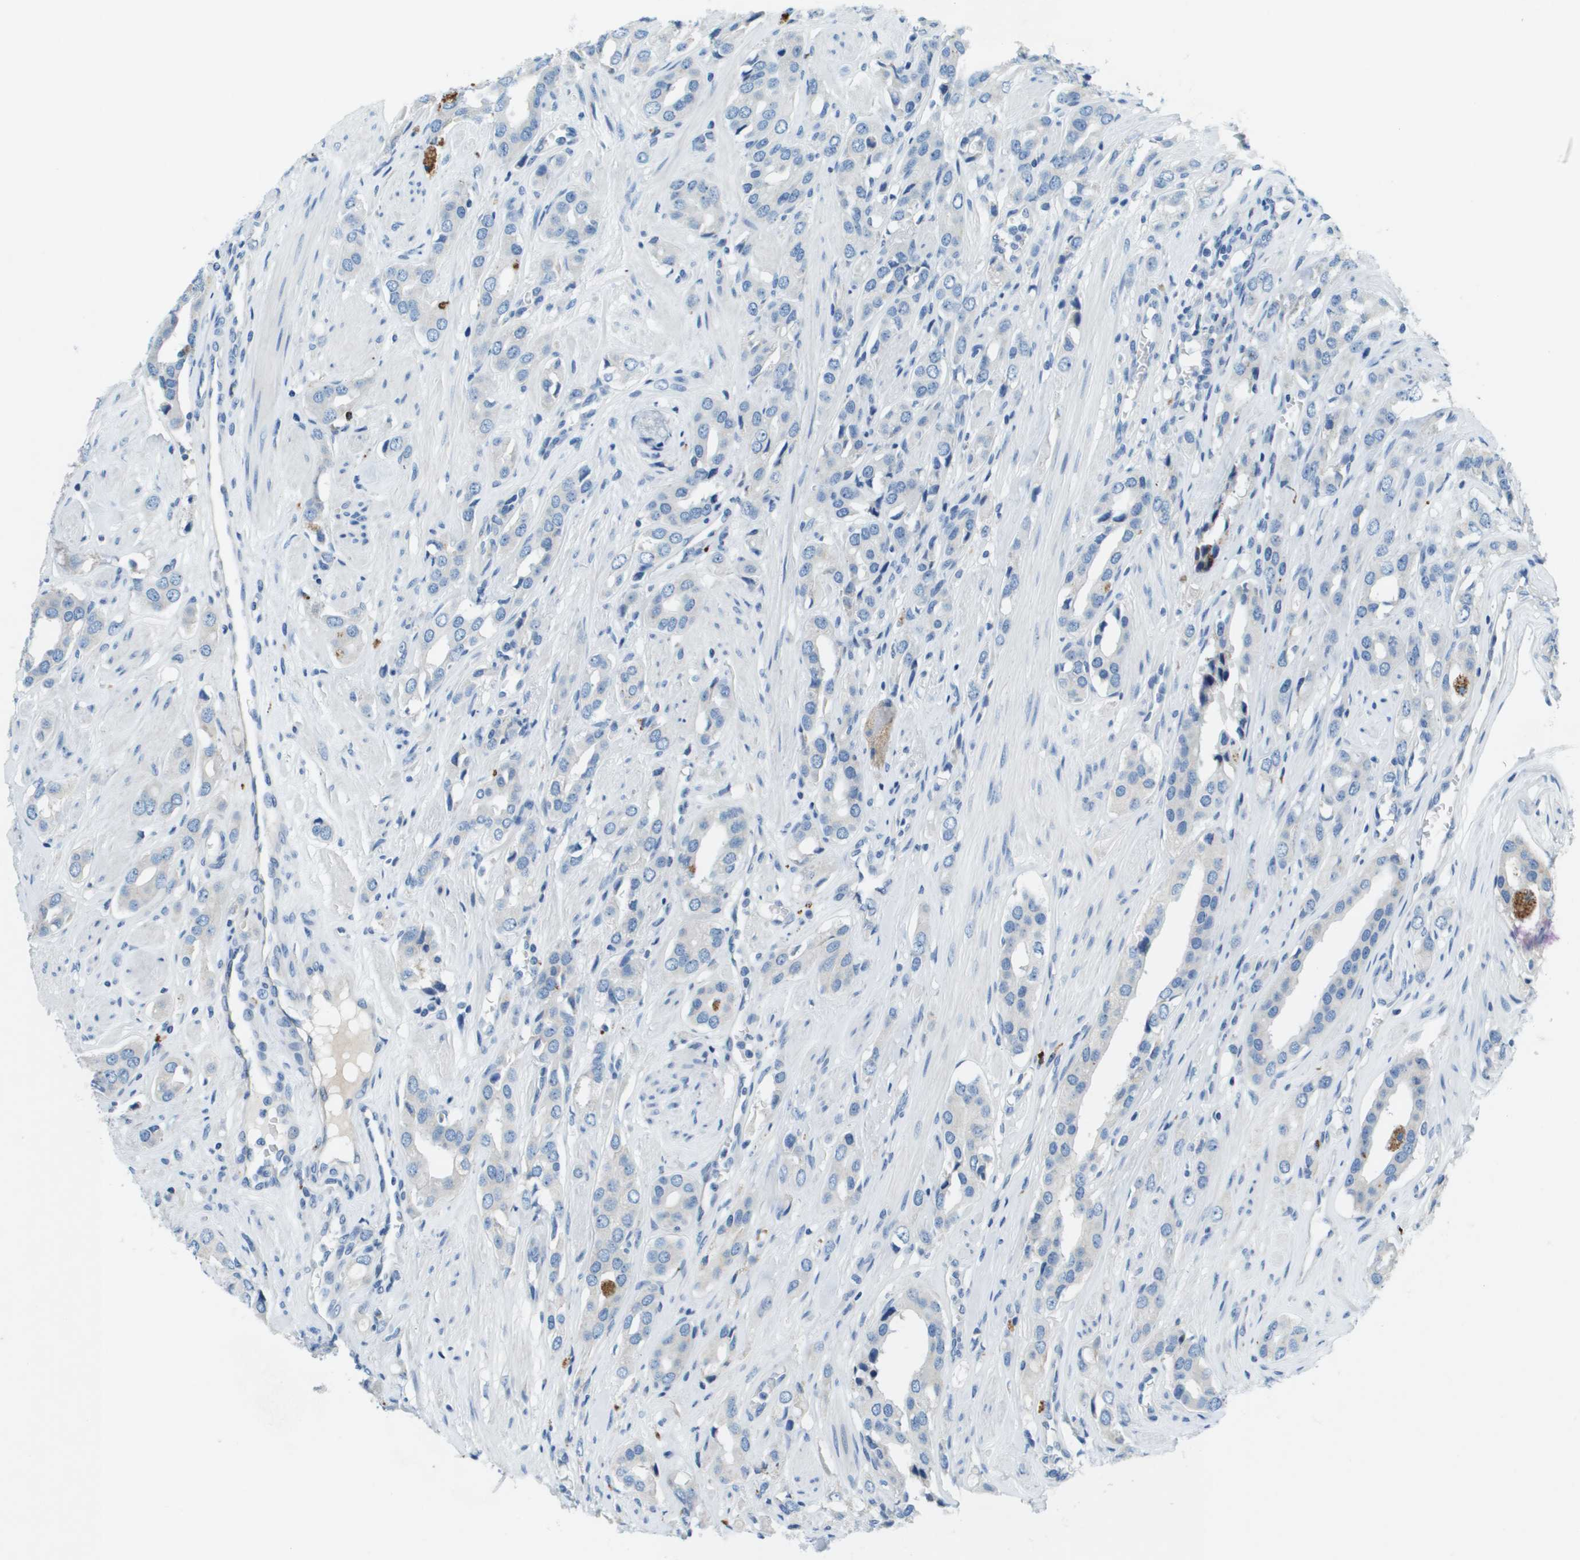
{"staining": {"intensity": "negative", "quantity": "none", "location": "none"}, "tissue": "prostate cancer", "cell_type": "Tumor cells", "image_type": "cancer", "snomed": [{"axis": "morphology", "description": "Adenocarcinoma, High grade"}, {"axis": "topography", "description": "Prostate"}], "caption": "Prostate high-grade adenocarcinoma was stained to show a protein in brown. There is no significant expression in tumor cells.", "gene": "SDC1", "patient": {"sex": "male", "age": 52}}